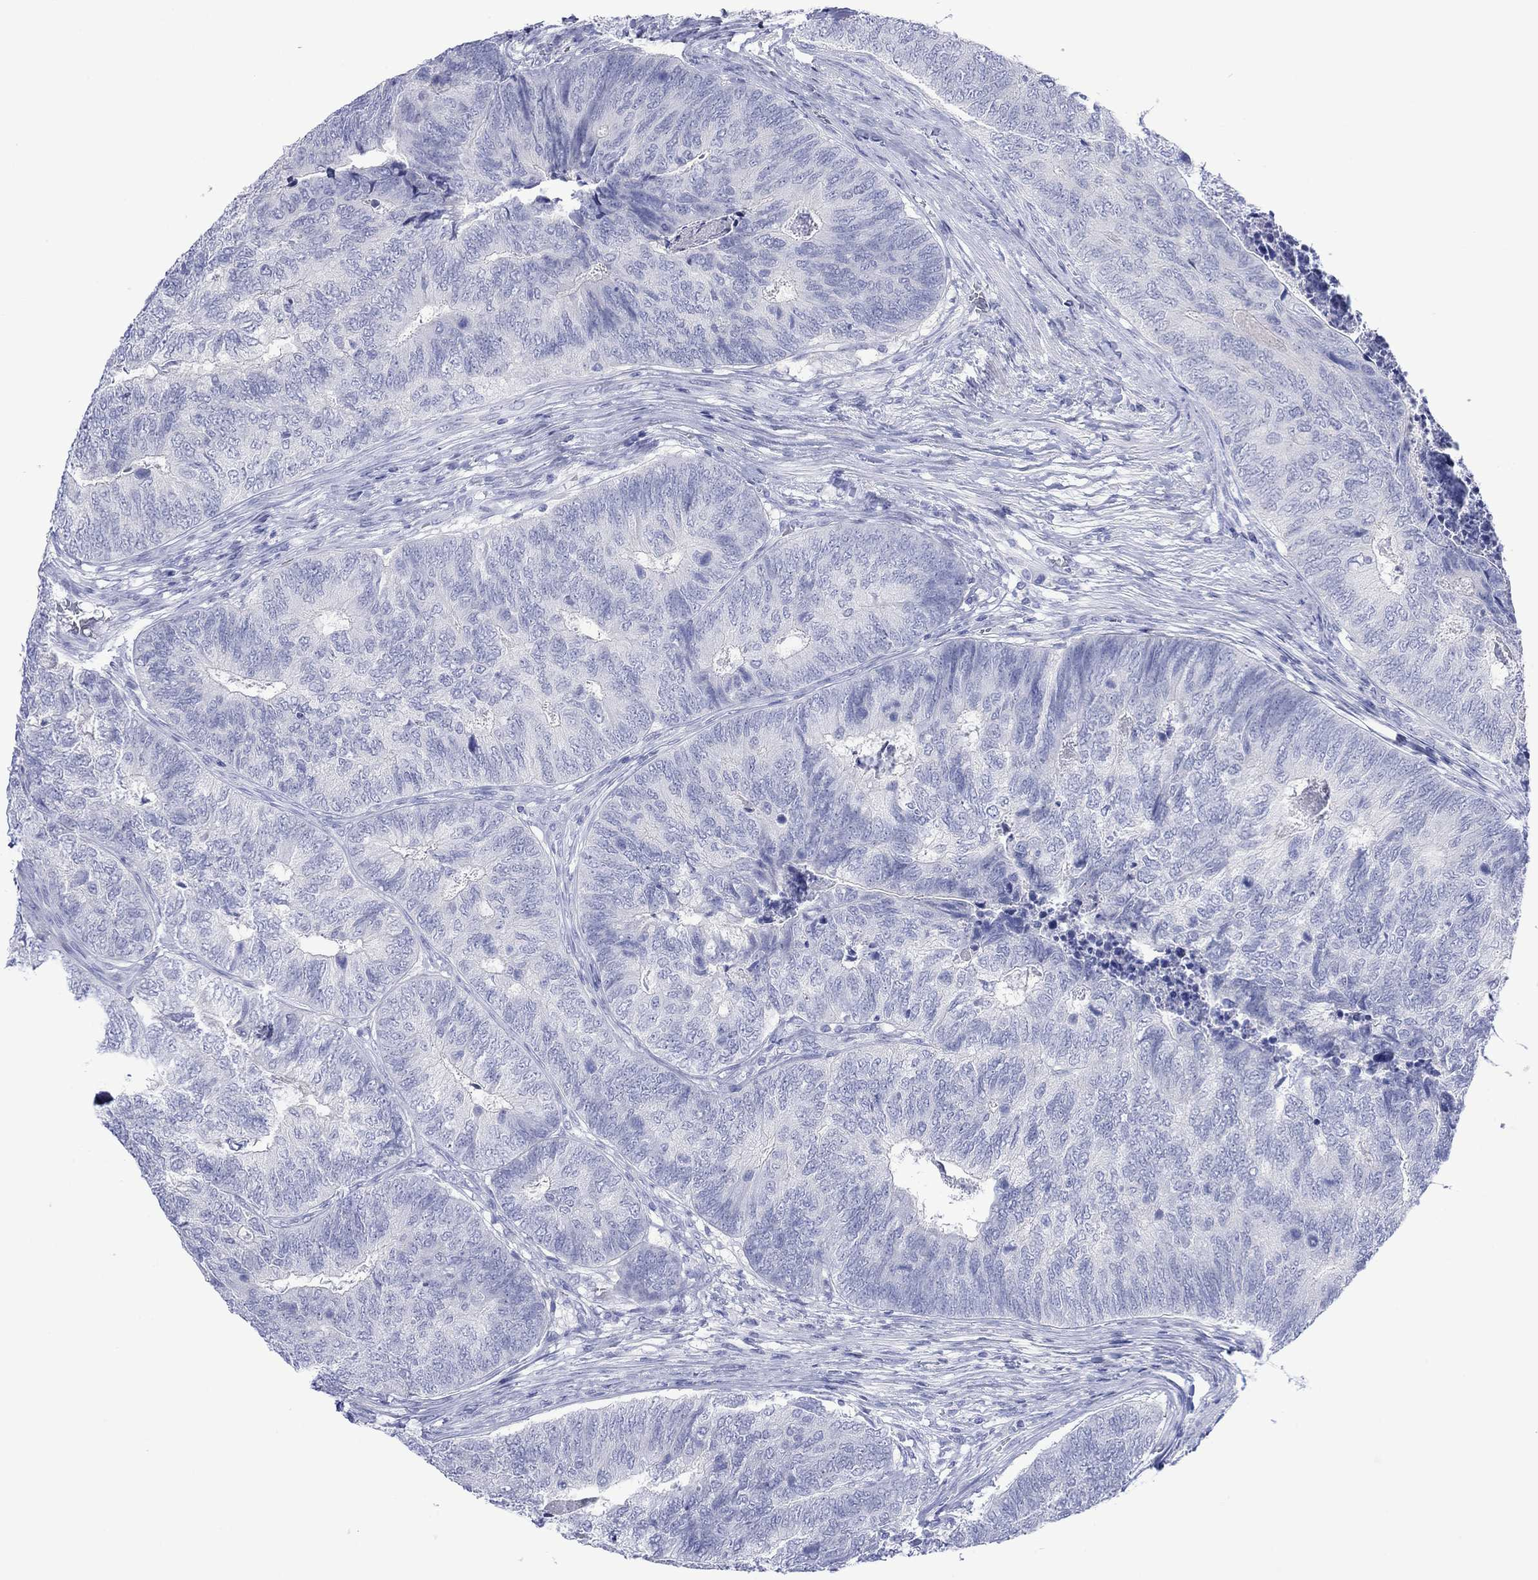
{"staining": {"intensity": "negative", "quantity": "none", "location": "none"}, "tissue": "colorectal cancer", "cell_type": "Tumor cells", "image_type": "cancer", "snomed": [{"axis": "morphology", "description": "Adenocarcinoma, NOS"}, {"axis": "topography", "description": "Colon"}], "caption": "A histopathology image of colorectal adenocarcinoma stained for a protein displays no brown staining in tumor cells.", "gene": "MLANA", "patient": {"sex": "female", "age": 67}}